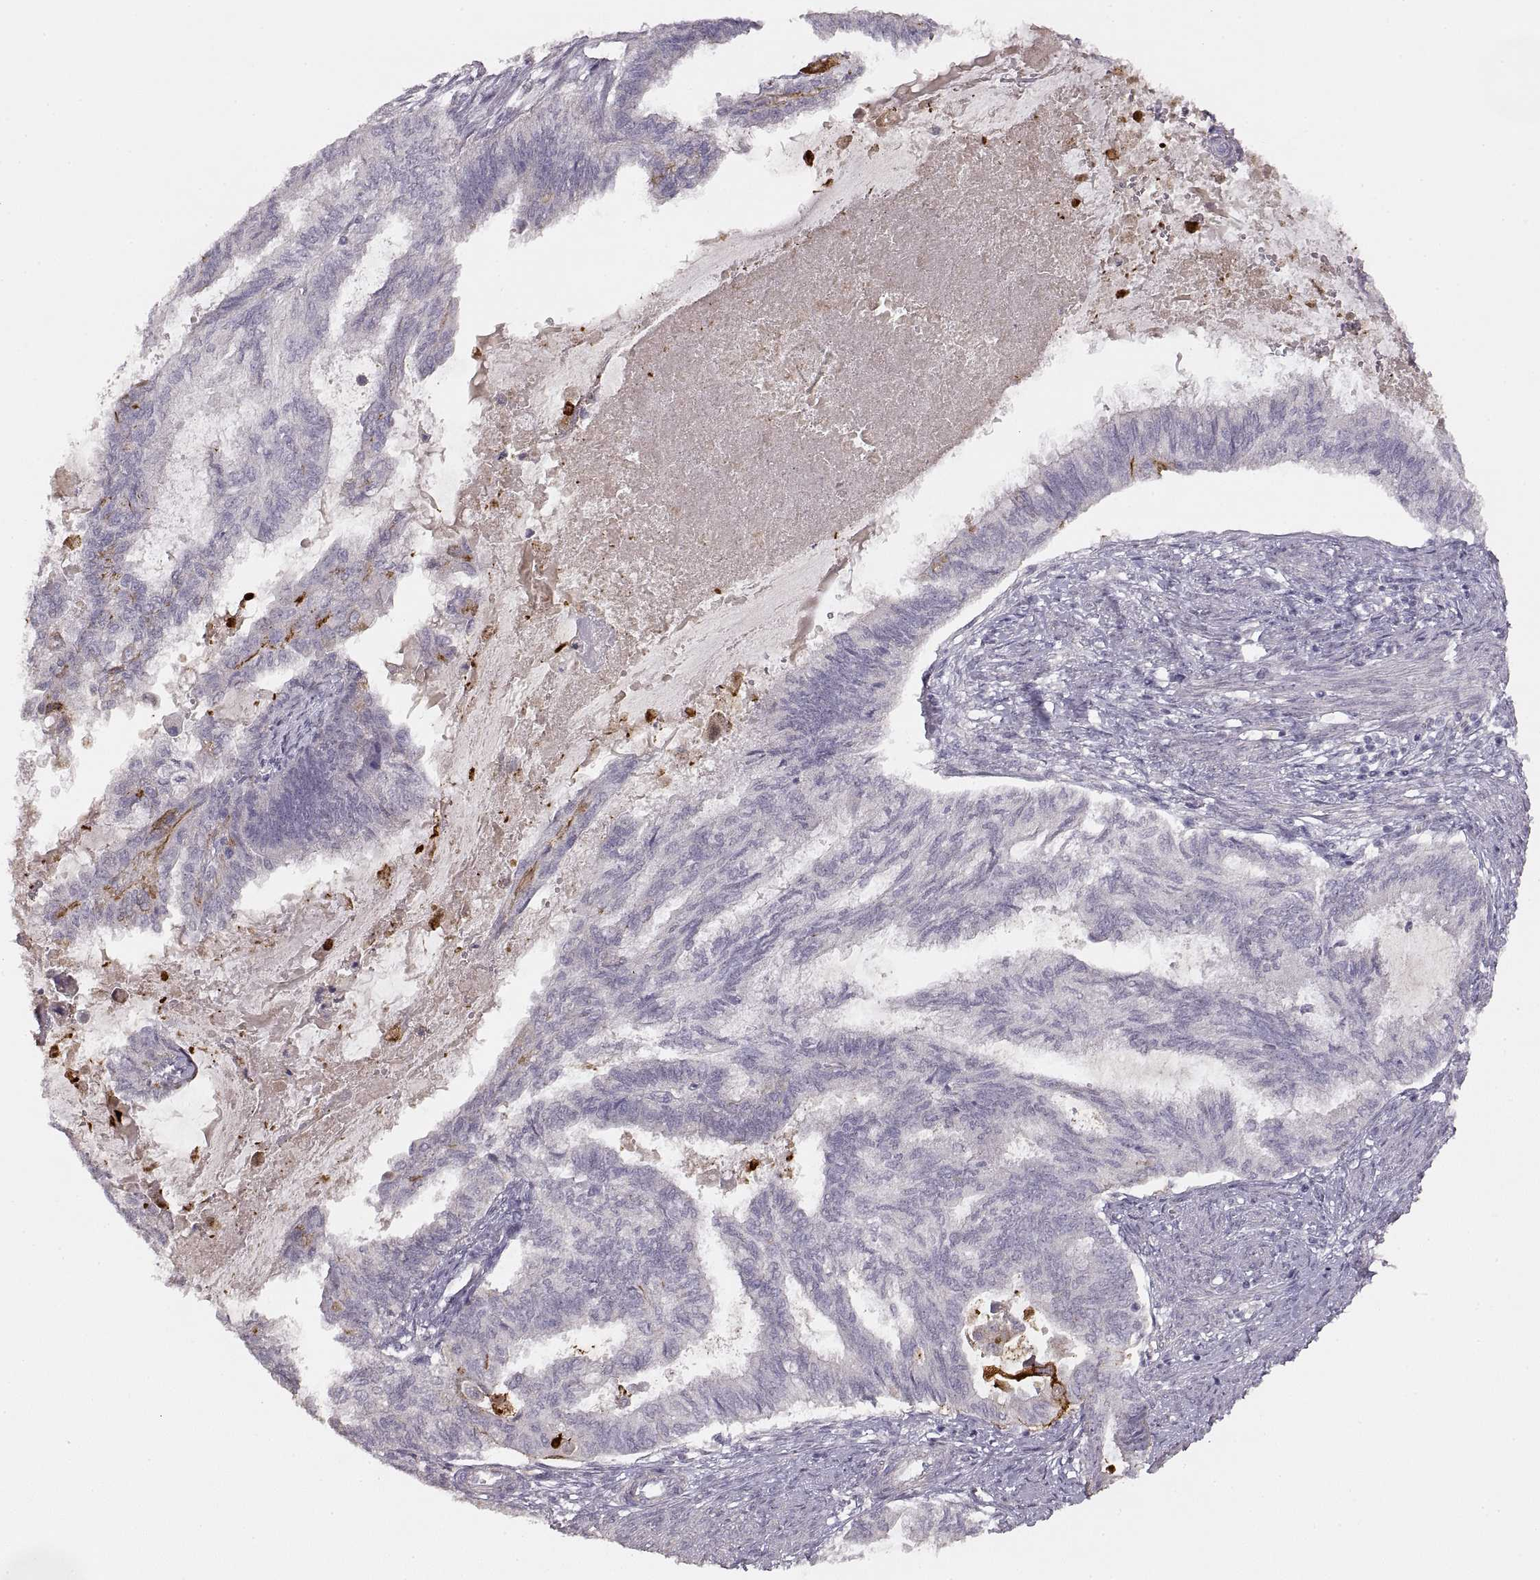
{"staining": {"intensity": "negative", "quantity": "none", "location": "none"}, "tissue": "endometrial cancer", "cell_type": "Tumor cells", "image_type": "cancer", "snomed": [{"axis": "morphology", "description": "Adenocarcinoma, NOS"}, {"axis": "topography", "description": "Endometrium"}], "caption": "Endometrial cancer stained for a protein using immunohistochemistry (IHC) reveals no staining tumor cells.", "gene": "LAMC2", "patient": {"sex": "female", "age": 86}}